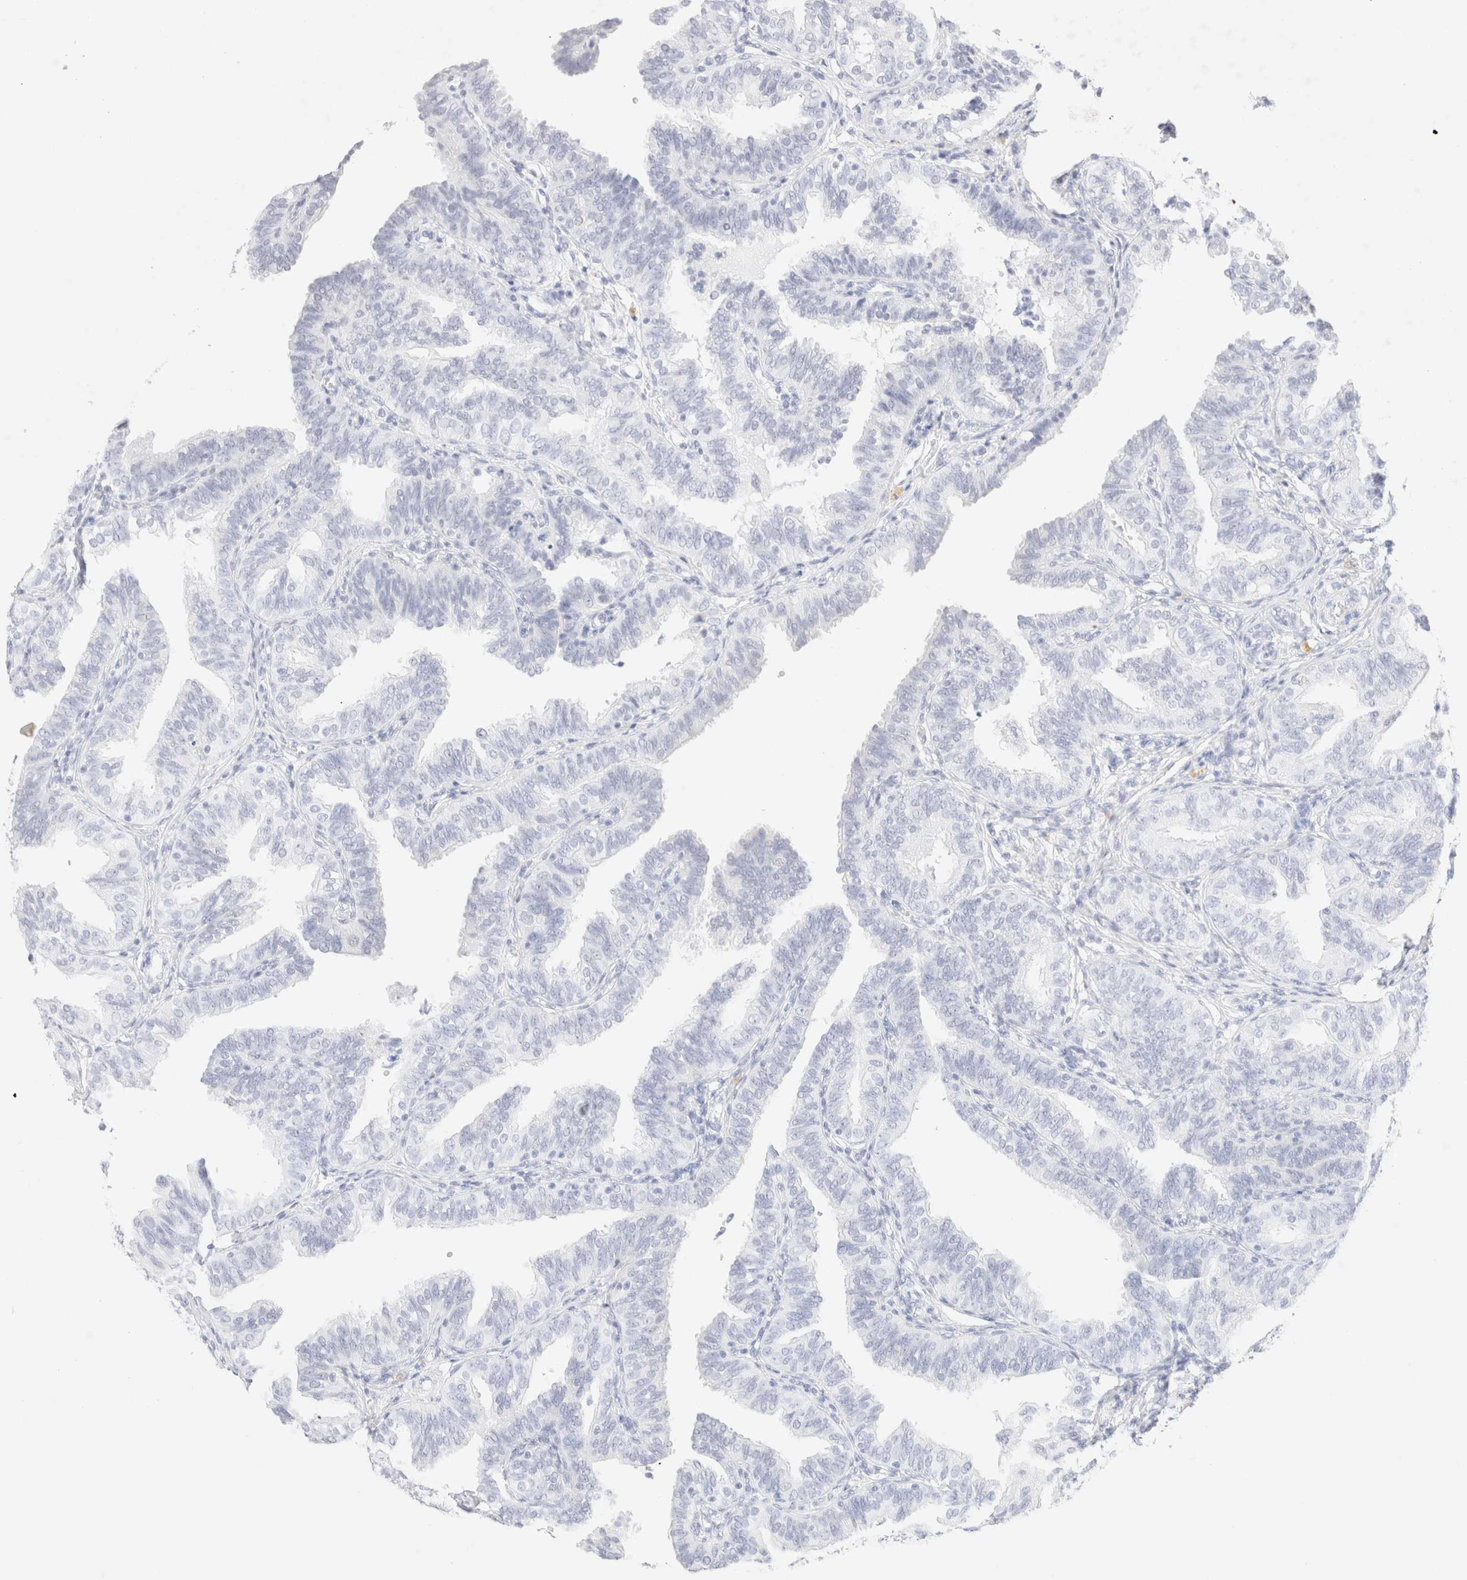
{"staining": {"intensity": "negative", "quantity": "none", "location": "none"}, "tissue": "fallopian tube", "cell_type": "Glandular cells", "image_type": "normal", "snomed": [{"axis": "morphology", "description": "Normal tissue, NOS"}, {"axis": "topography", "description": "Fallopian tube"}], "caption": "There is no significant expression in glandular cells of fallopian tube. (Immunohistochemistry (ihc), brightfield microscopy, high magnification).", "gene": "KRT15", "patient": {"sex": "female", "age": 35}}